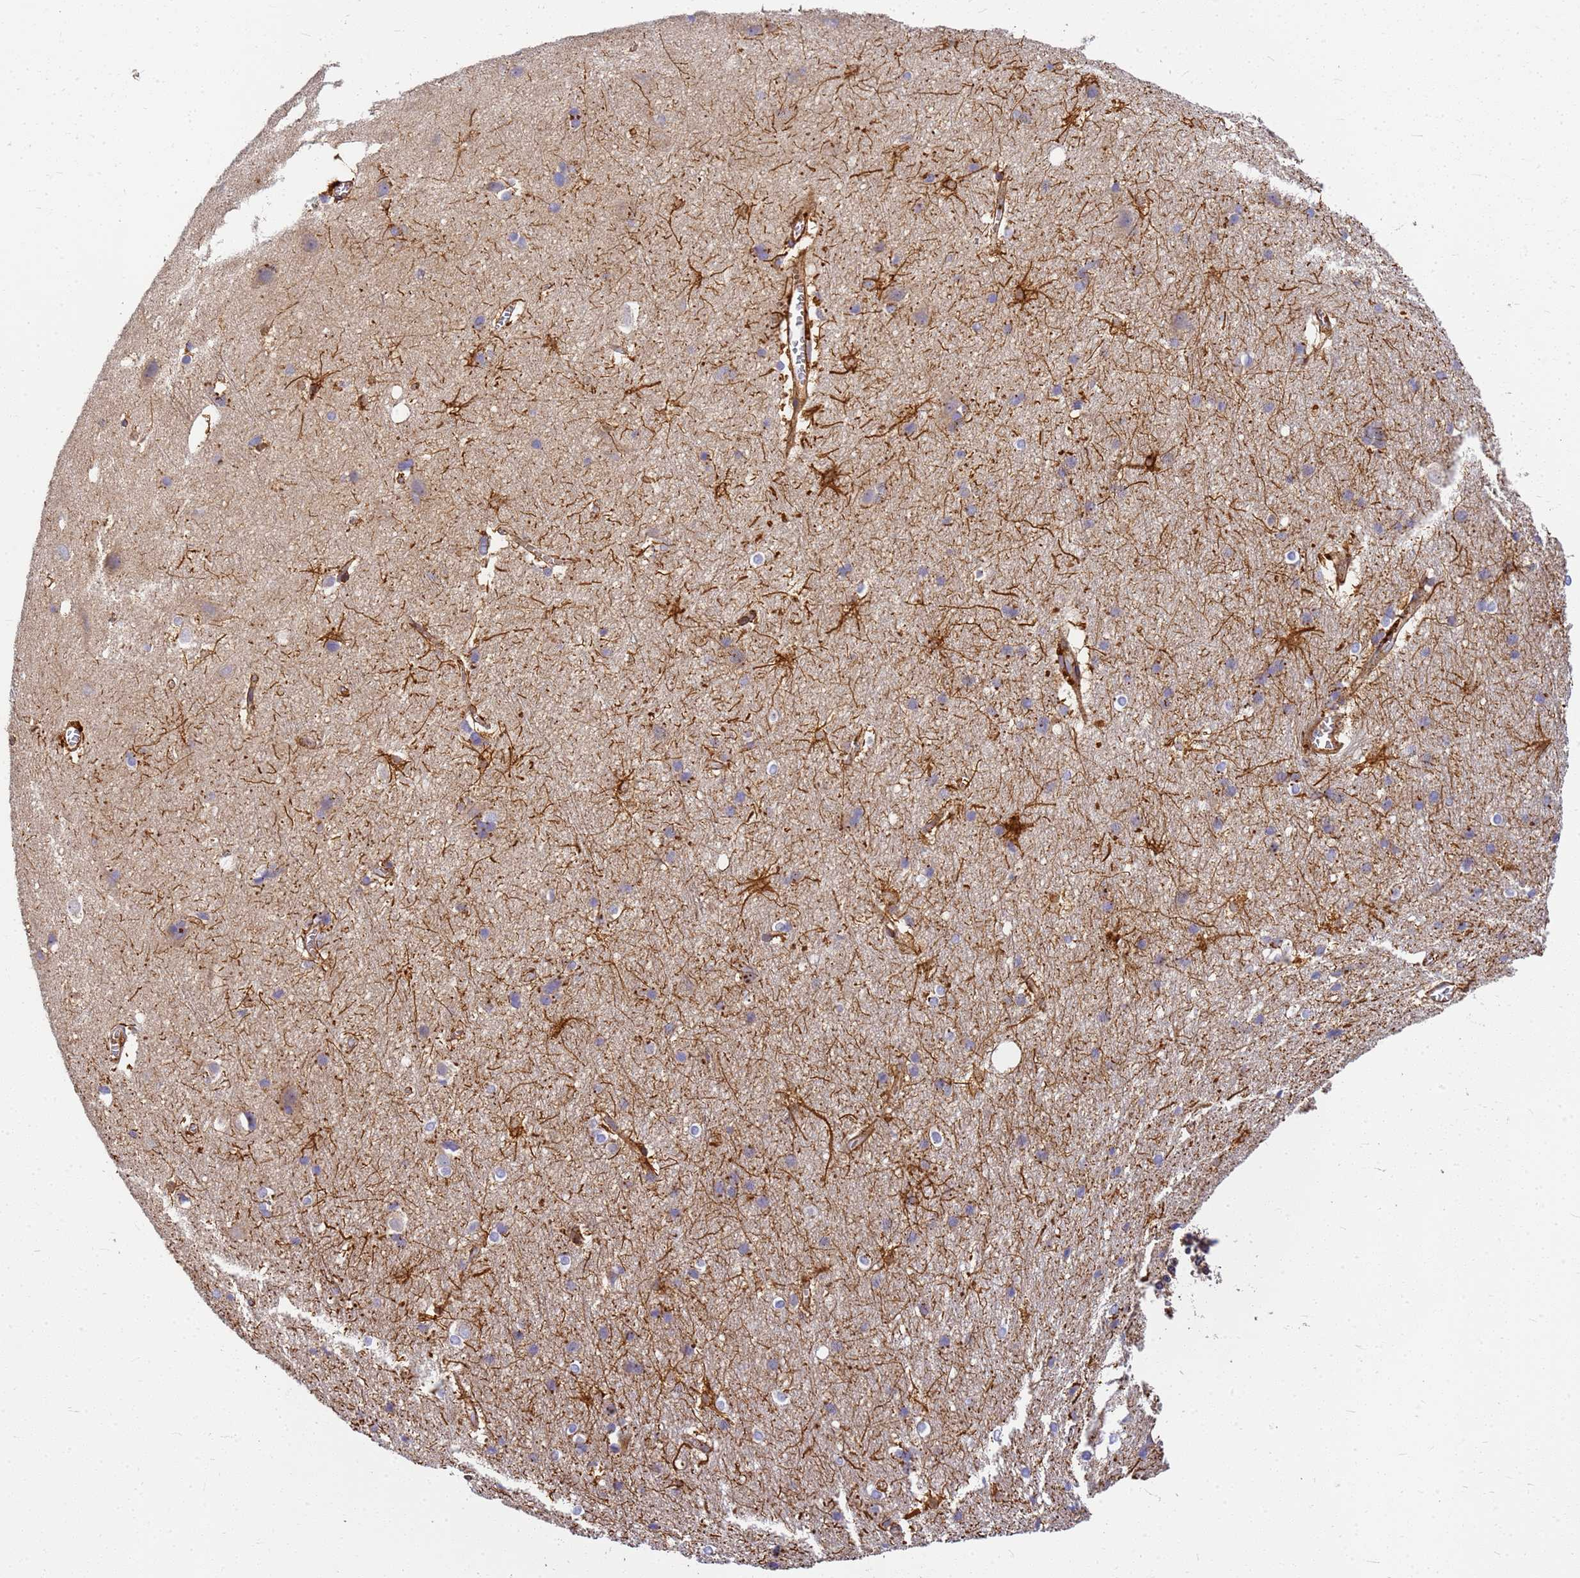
{"staining": {"intensity": "moderate", "quantity": ">75%", "location": "cytoplasmic/membranous"}, "tissue": "cerebral cortex", "cell_type": "Endothelial cells", "image_type": "normal", "snomed": [{"axis": "morphology", "description": "Normal tissue, NOS"}, {"axis": "topography", "description": "Cerebral cortex"}], "caption": "Cerebral cortex was stained to show a protein in brown. There is medium levels of moderate cytoplasmic/membranous expression in about >75% of endothelial cells. (Stains: DAB in brown, nuclei in blue, Microscopy: brightfield microscopy at high magnification).", "gene": "C2CD5", "patient": {"sex": "male", "age": 54}}